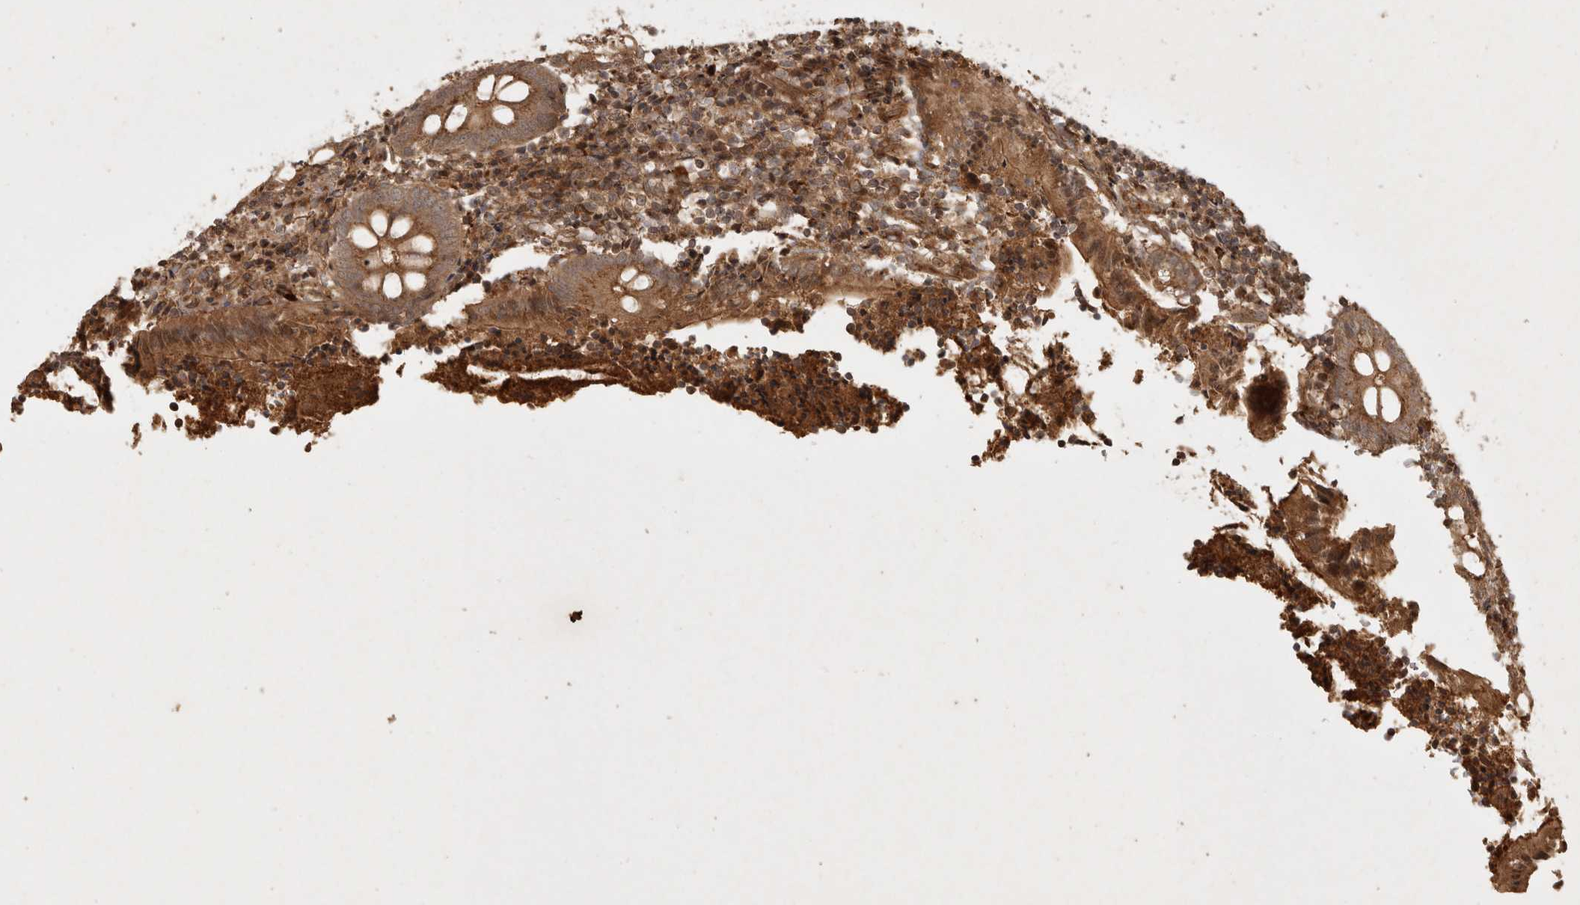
{"staining": {"intensity": "moderate", "quantity": ">75%", "location": "cytoplasmic/membranous"}, "tissue": "appendix", "cell_type": "Glandular cells", "image_type": "normal", "snomed": [{"axis": "morphology", "description": "Normal tissue, NOS"}, {"axis": "topography", "description": "Appendix"}], "caption": "Immunohistochemical staining of unremarkable appendix displays medium levels of moderate cytoplasmic/membranous staining in about >75% of glandular cells.", "gene": "CAMSAP2", "patient": {"sex": "female", "age": 17}}